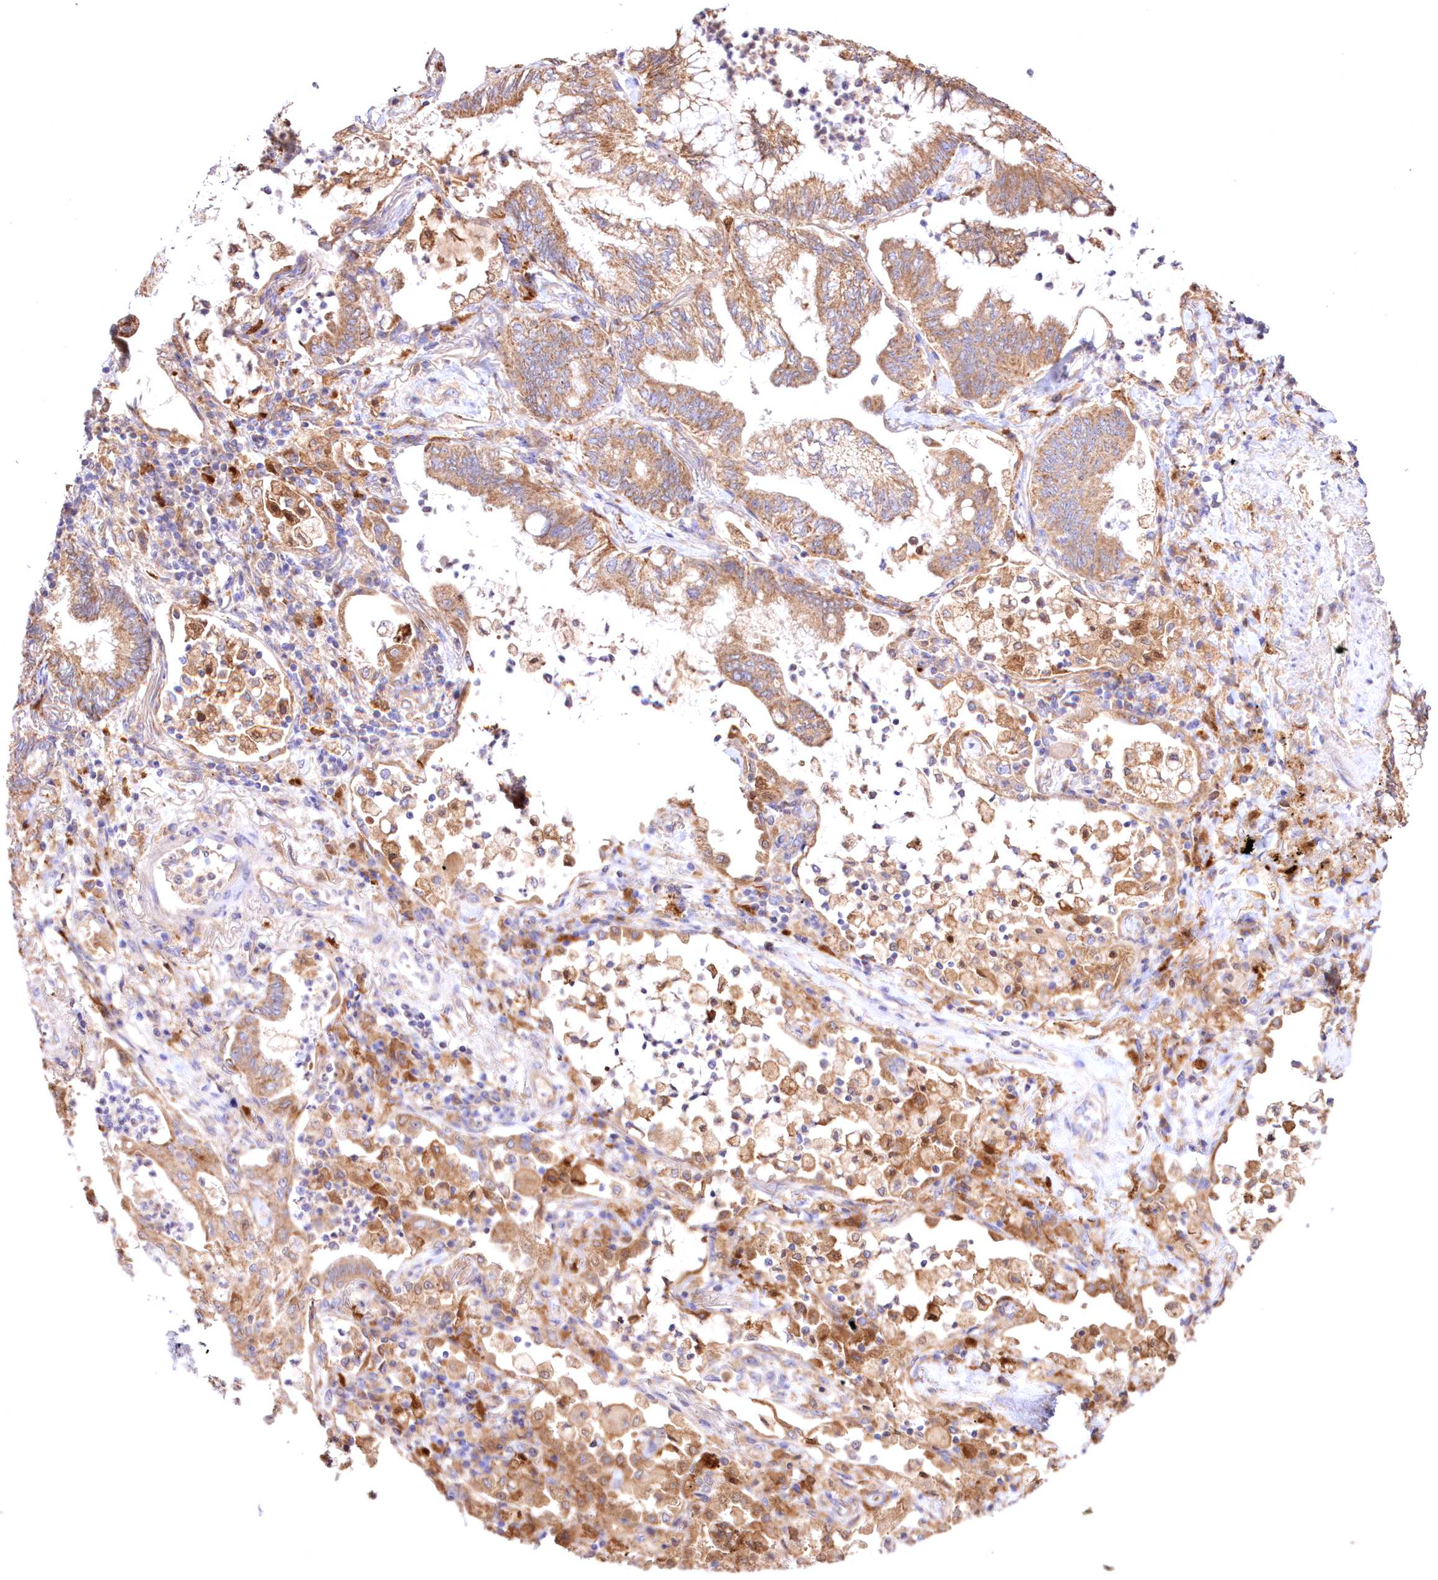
{"staining": {"intensity": "moderate", "quantity": ">75%", "location": "cytoplasmic/membranous"}, "tissue": "lung cancer", "cell_type": "Tumor cells", "image_type": "cancer", "snomed": [{"axis": "morphology", "description": "Adenocarcinoma, NOS"}, {"axis": "topography", "description": "Lung"}], "caption": "Lung cancer tissue reveals moderate cytoplasmic/membranous staining in about >75% of tumor cells, visualized by immunohistochemistry. (brown staining indicates protein expression, while blue staining denotes nuclei).", "gene": "FCHO2", "patient": {"sex": "female", "age": 70}}